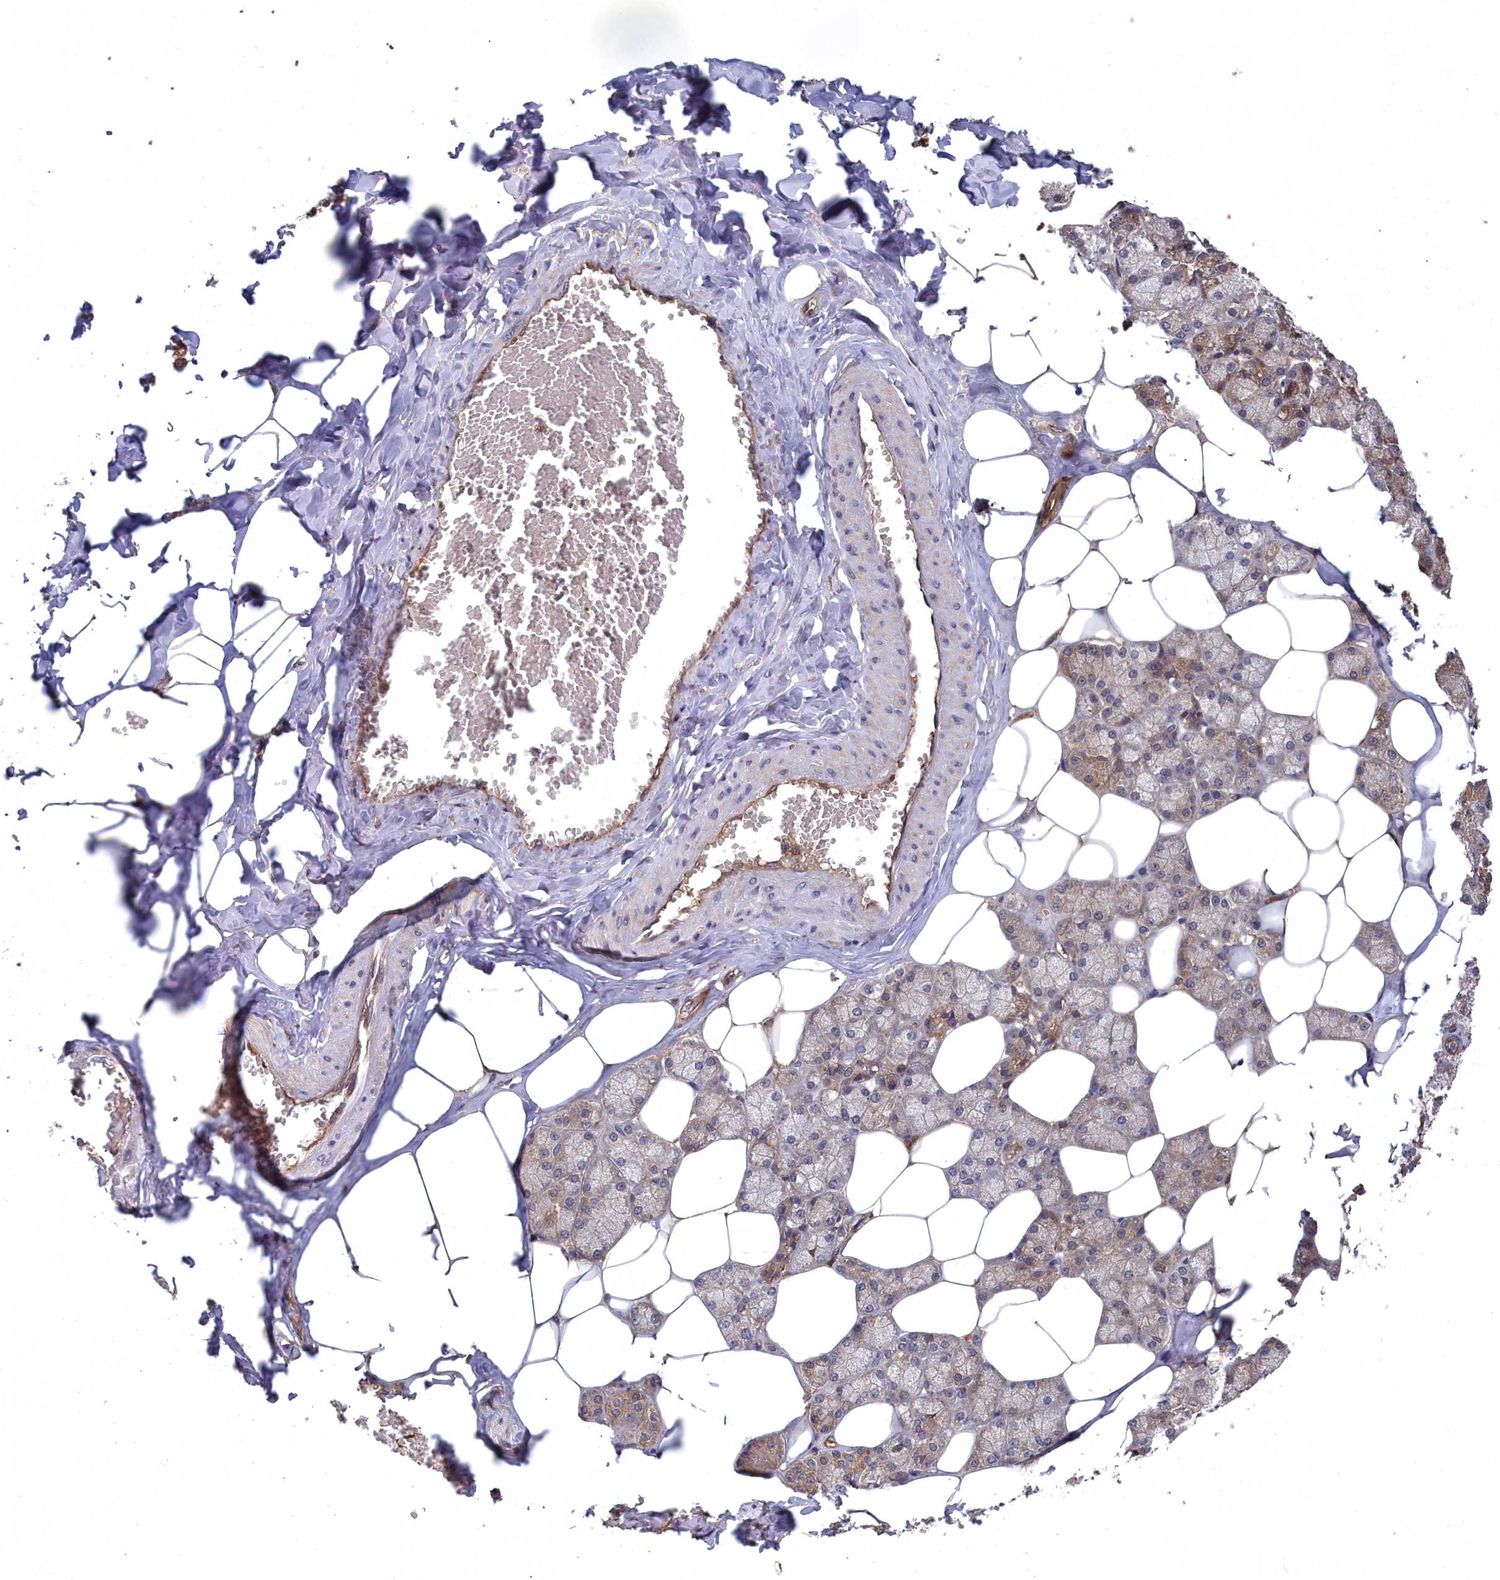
{"staining": {"intensity": "moderate", "quantity": "25%-75%", "location": "cytoplasmic/membranous"}, "tissue": "salivary gland", "cell_type": "Glandular cells", "image_type": "normal", "snomed": [{"axis": "morphology", "description": "Normal tissue, NOS"}, {"axis": "topography", "description": "Salivary gland"}], "caption": "Immunohistochemistry image of normal human salivary gland stained for a protein (brown), which displays medium levels of moderate cytoplasmic/membranous positivity in approximately 25%-75% of glandular cells.", "gene": "GFRA2", "patient": {"sex": "male", "age": 62}}